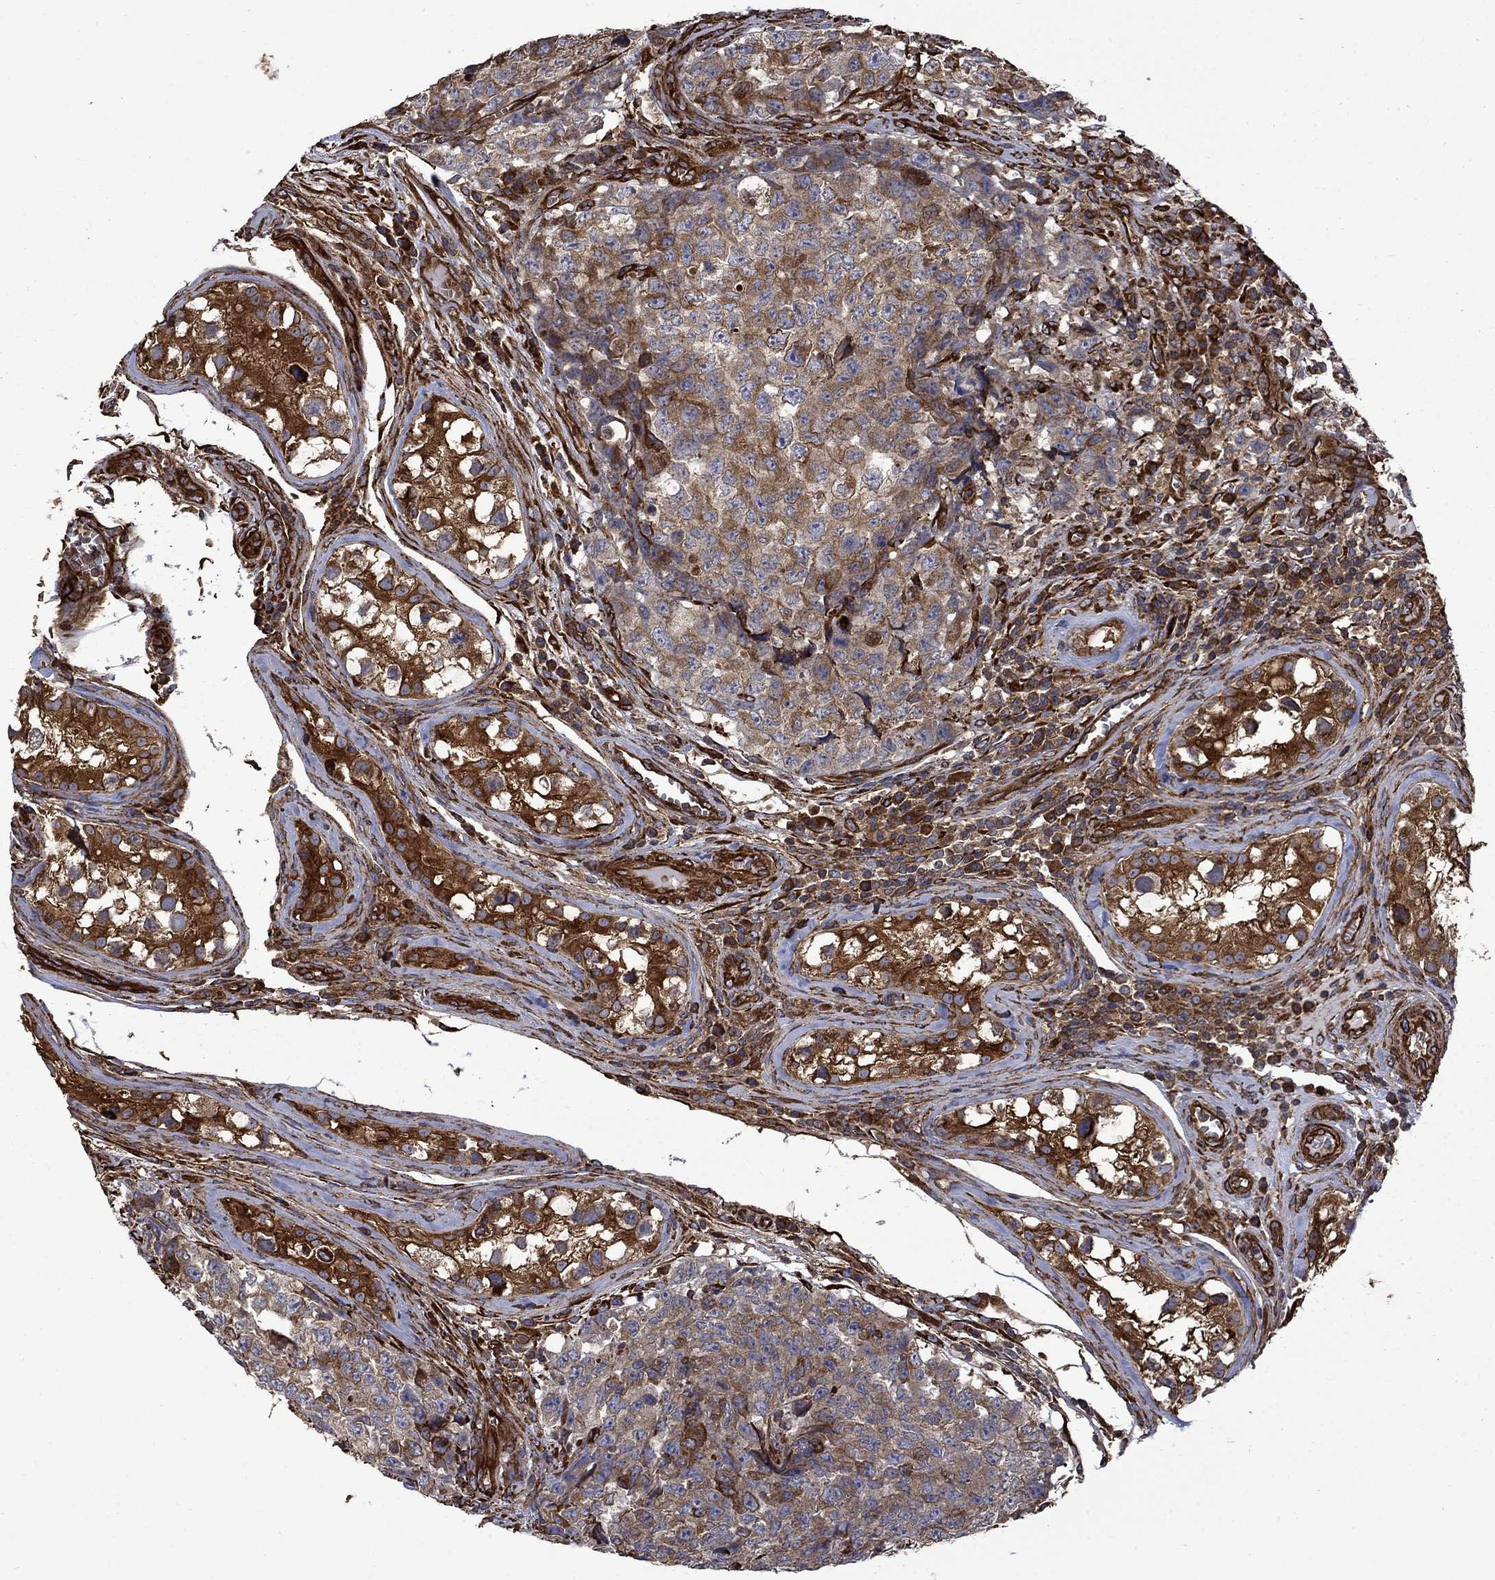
{"staining": {"intensity": "moderate", "quantity": "25%-75%", "location": "cytoplasmic/membranous"}, "tissue": "testis cancer", "cell_type": "Tumor cells", "image_type": "cancer", "snomed": [{"axis": "morphology", "description": "Carcinoma, Embryonal, NOS"}, {"axis": "topography", "description": "Testis"}], "caption": "Protein staining of embryonal carcinoma (testis) tissue exhibits moderate cytoplasmic/membranous expression in approximately 25%-75% of tumor cells.", "gene": "CUTC", "patient": {"sex": "male", "age": 23}}